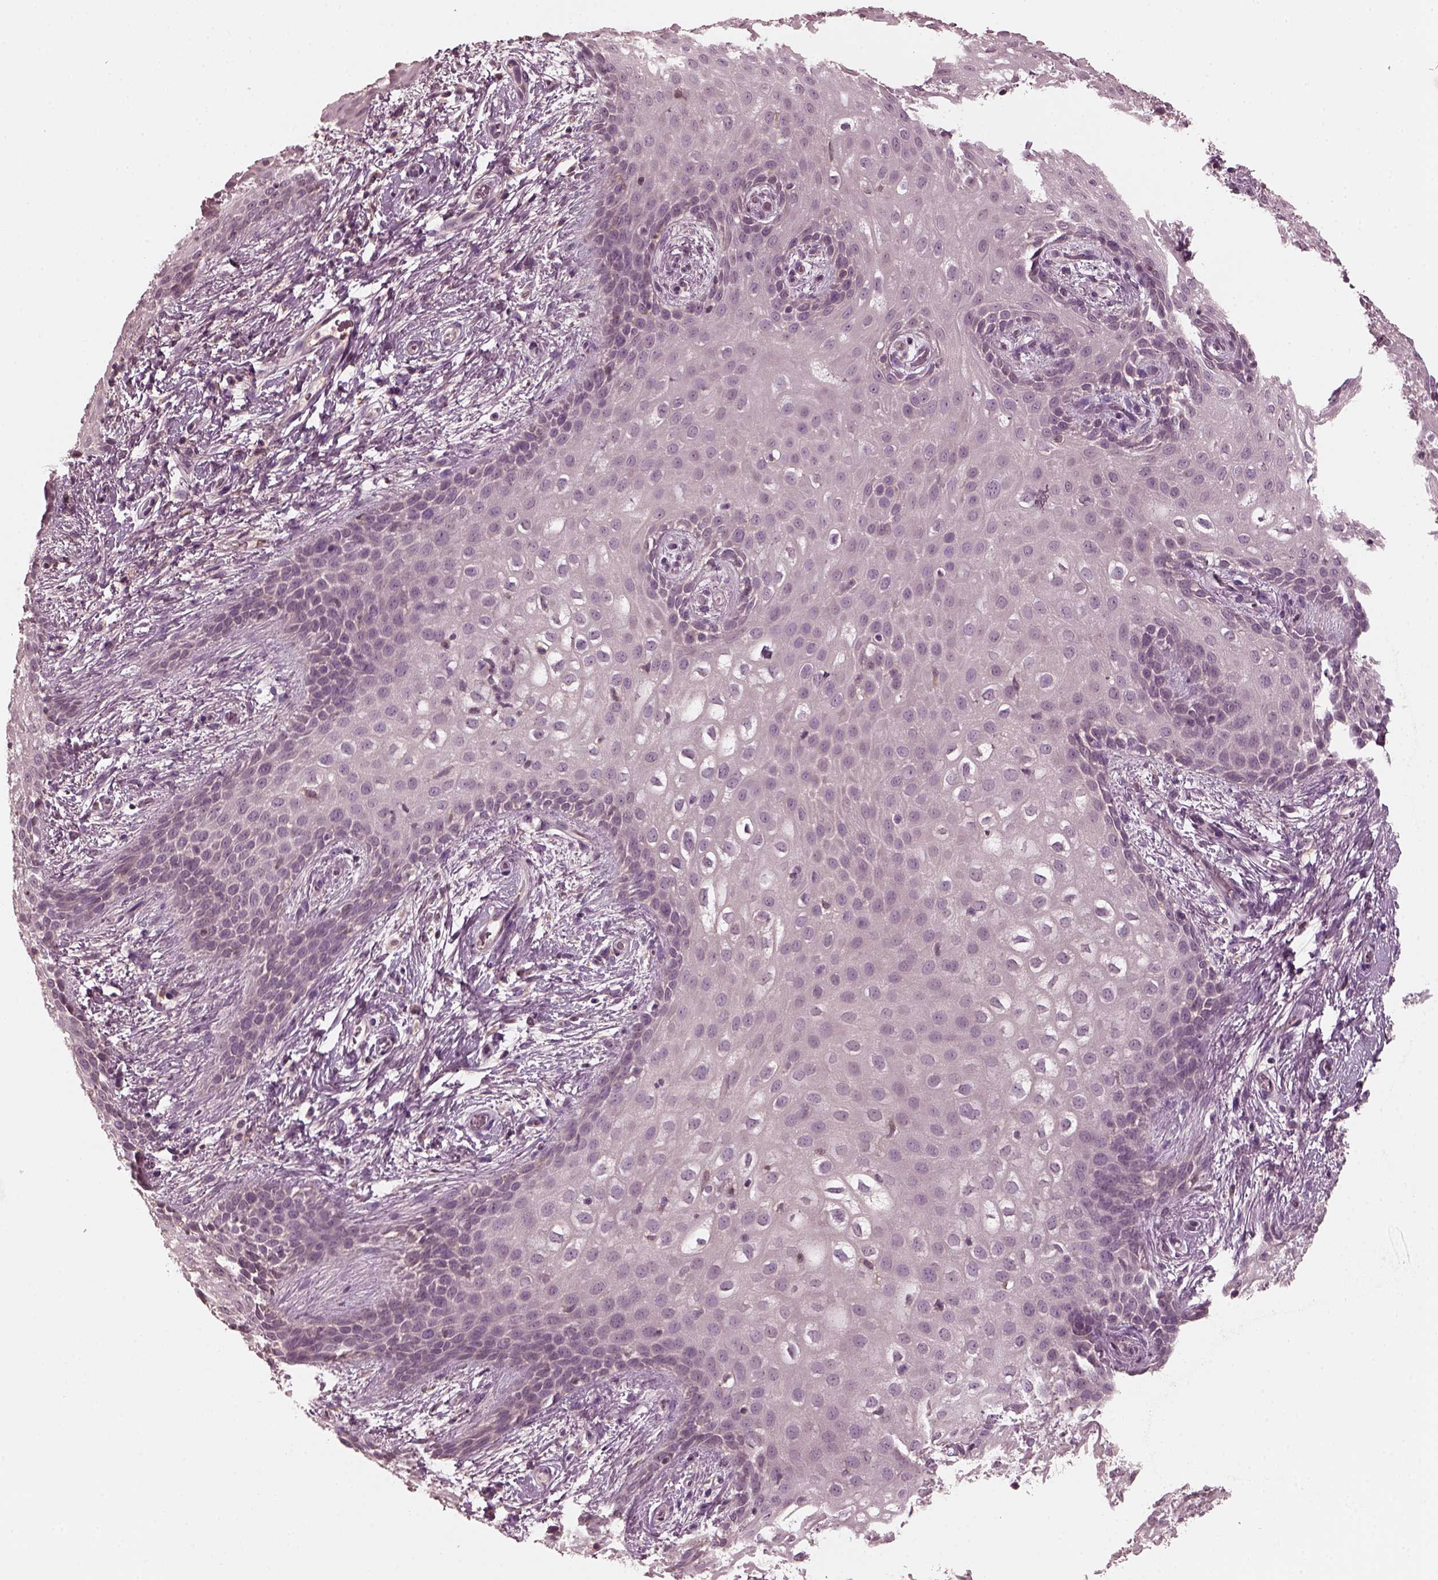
{"staining": {"intensity": "negative", "quantity": "none", "location": "none"}, "tissue": "skin", "cell_type": "Epidermal cells", "image_type": "normal", "snomed": [{"axis": "morphology", "description": "Normal tissue, NOS"}, {"axis": "topography", "description": "Anal"}], "caption": "A high-resolution photomicrograph shows IHC staining of benign skin, which demonstrates no significant positivity in epidermal cells. The staining is performed using DAB (3,3'-diaminobenzidine) brown chromogen with nuclei counter-stained in using hematoxylin.", "gene": "PORCN", "patient": {"sex": "female", "age": 46}}